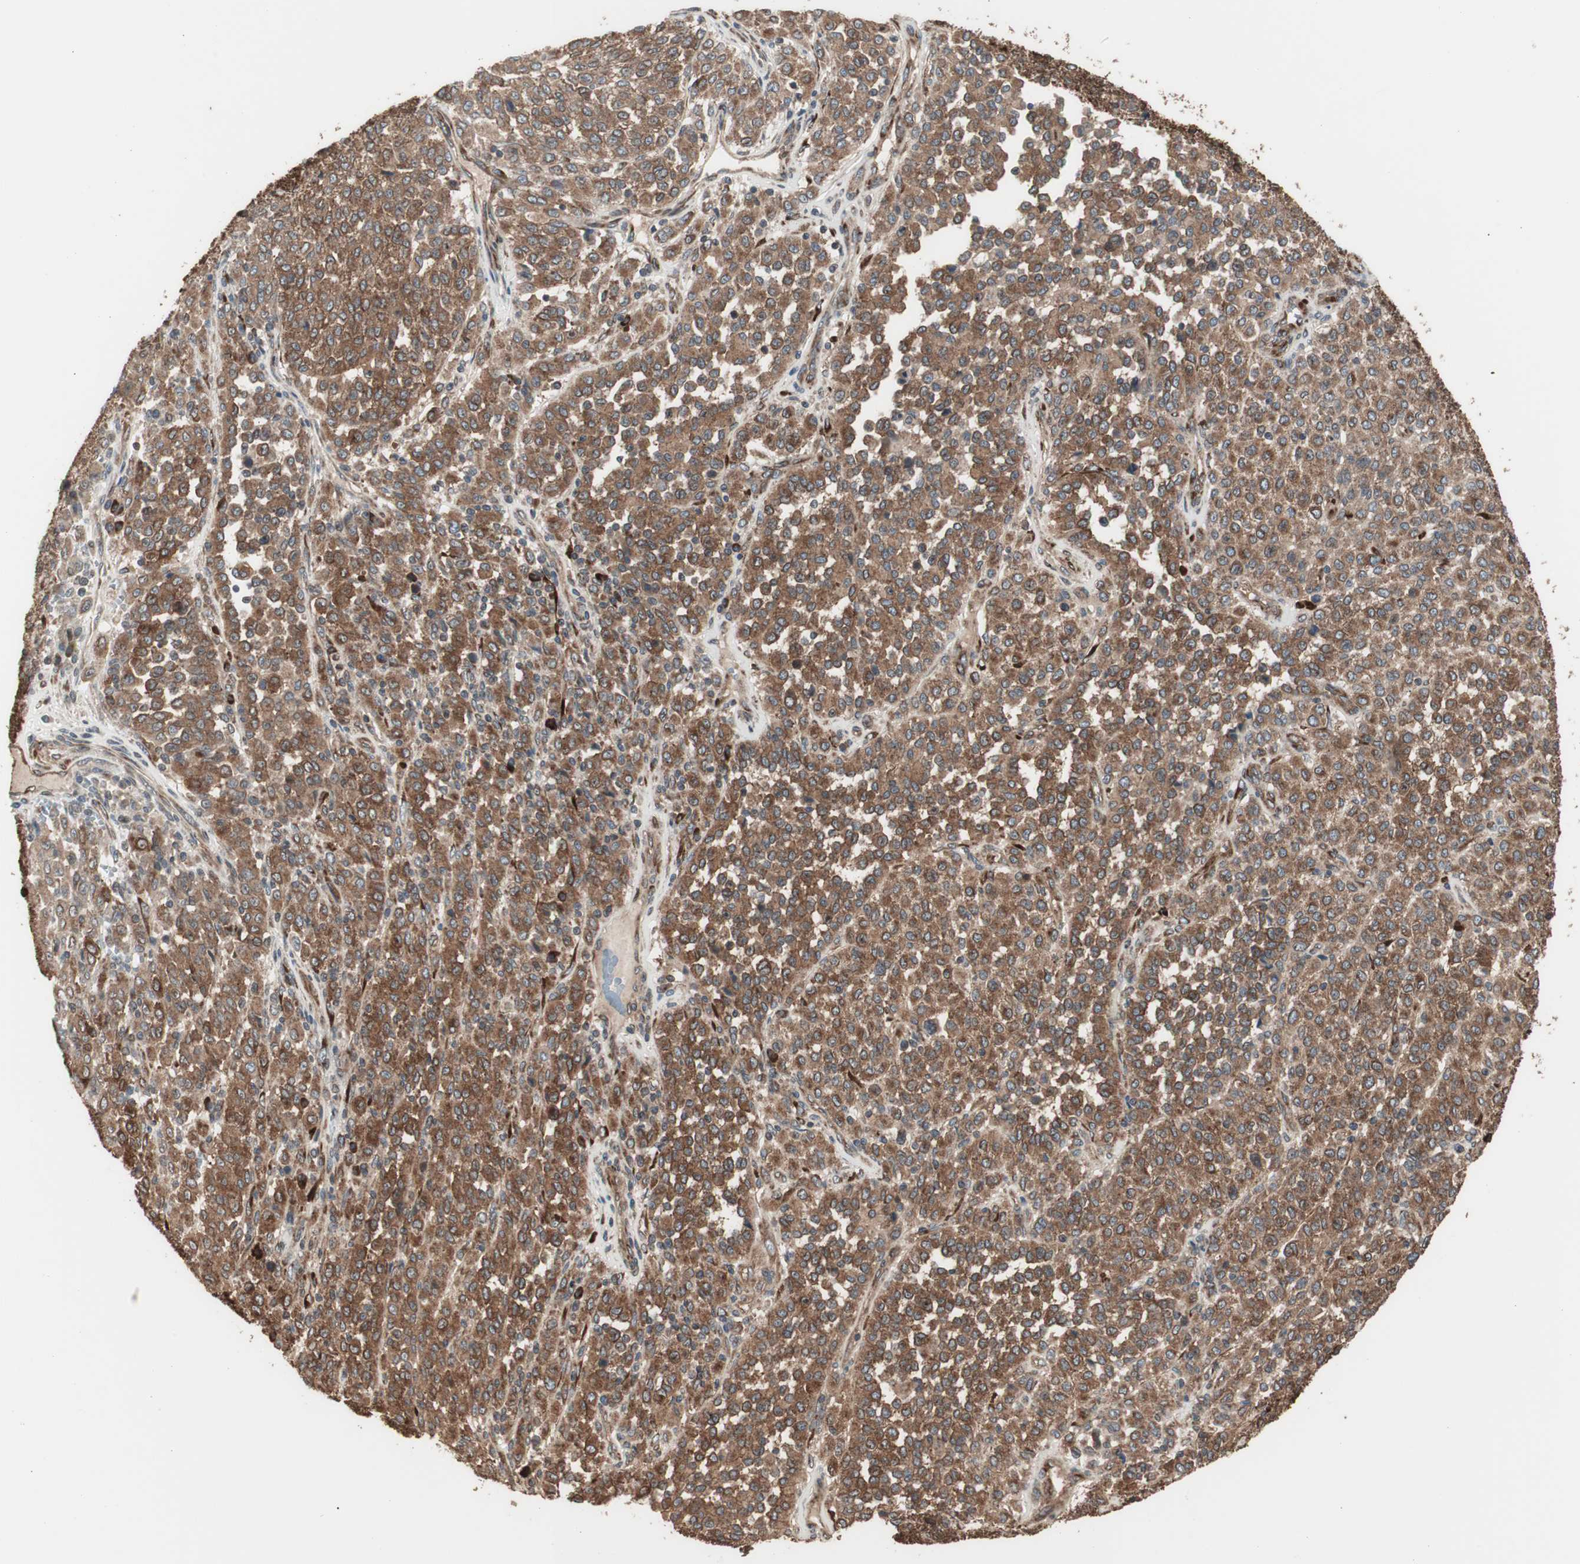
{"staining": {"intensity": "moderate", "quantity": ">75%", "location": "cytoplasmic/membranous"}, "tissue": "melanoma", "cell_type": "Tumor cells", "image_type": "cancer", "snomed": [{"axis": "morphology", "description": "Malignant melanoma, Metastatic site"}, {"axis": "topography", "description": "Pancreas"}], "caption": "This micrograph exhibits IHC staining of human melanoma, with medium moderate cytoplasmic/membranous positivity in about >75% of tumor cells.", "gene": "LZTS1", "patient": {"sex": "female", "age": 30}}